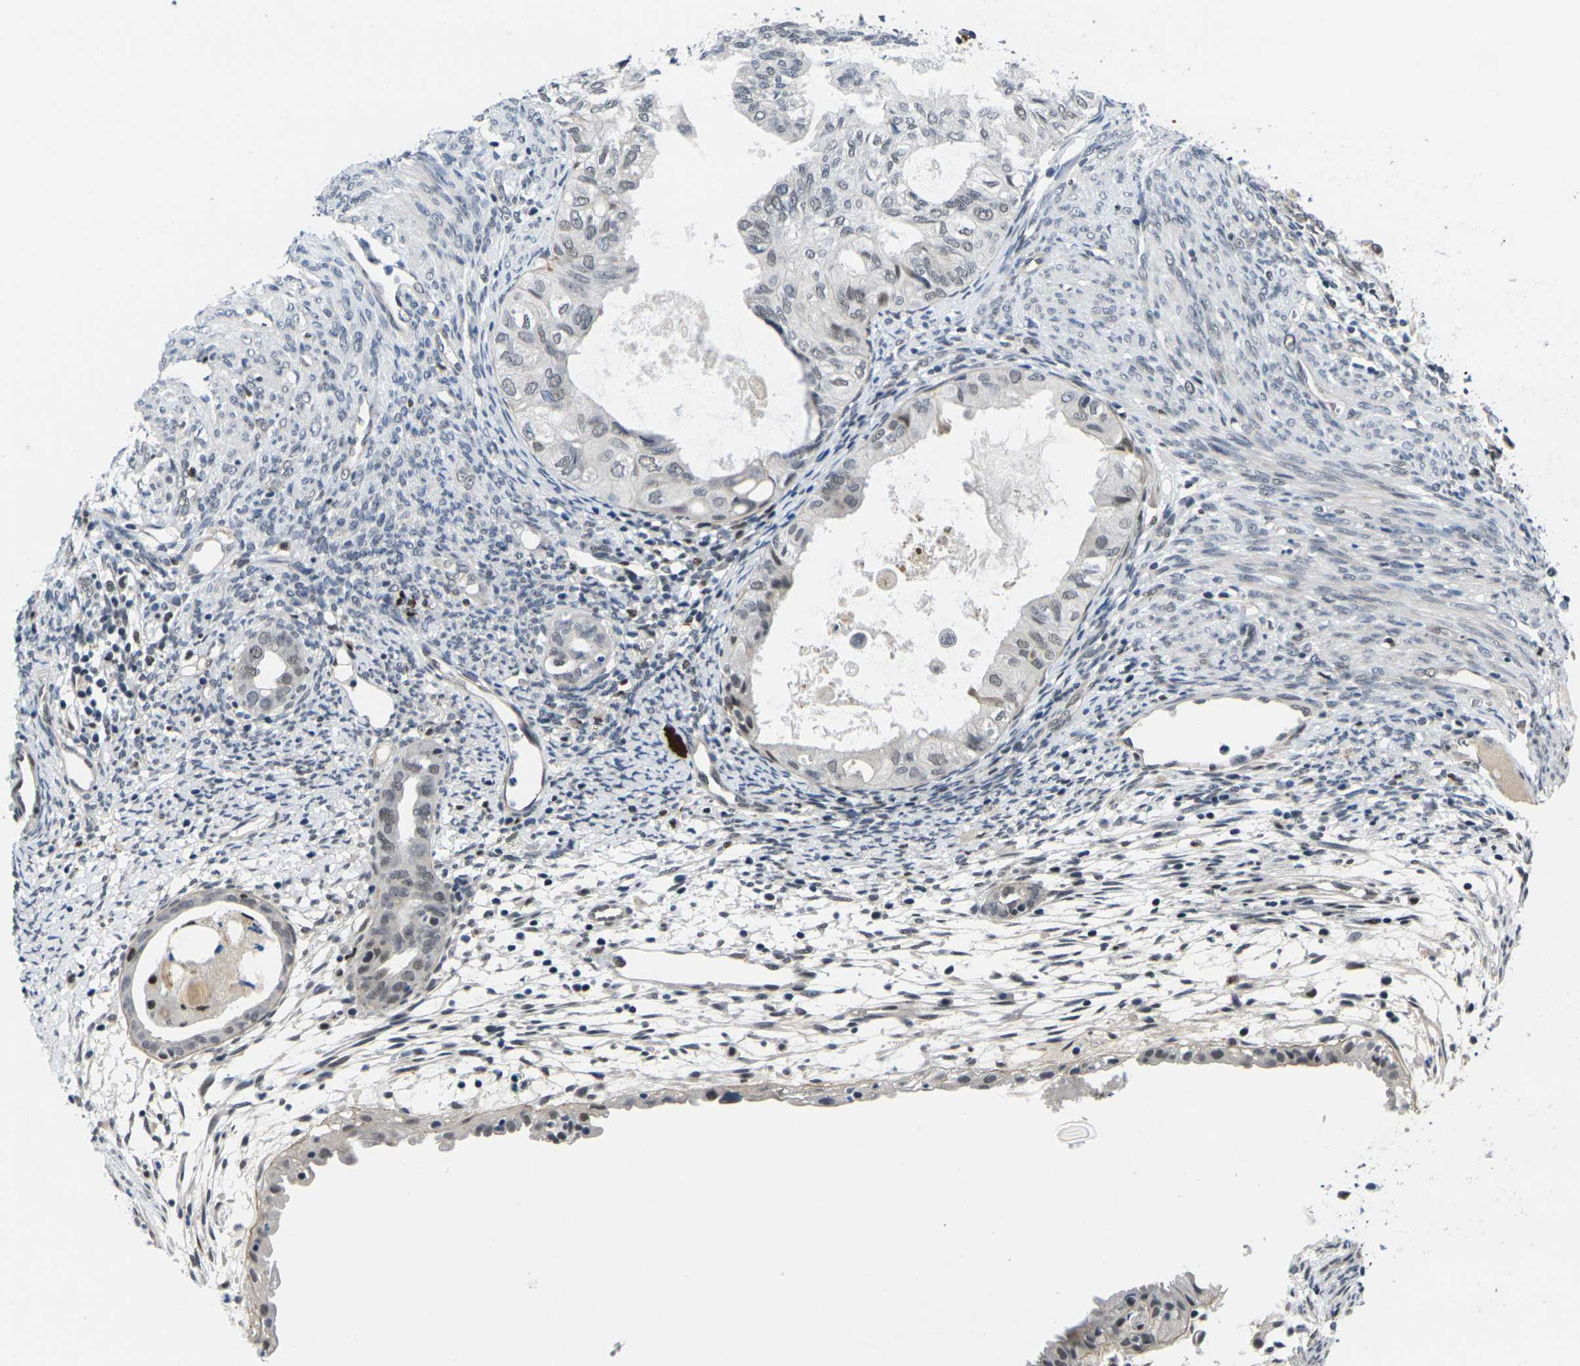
{"staining": {"intensity": "weak", "quantity": "<25%", "location": "nuclear"}, "tissue": "cervical cancer", "cell_type": "Tumor cells", "image_type": "cancer", "snomed": [{"axis": "morphology", "description": "Normal tissue, NOS"}, {"axis": "morphology", "description": "Adenocarcinoma, NOS"}, {"axis": "topography", "description": "Cervix"}, {"axis": "topography", "description": "Endometrium"}], "caption": "An immunohistochemistry photomicrograph of cervical cancer is shown. There is no staining in tumor cells of cervical cancer.", "gene": "RBM7", "patient": {"sex": "female", "age": 86}}